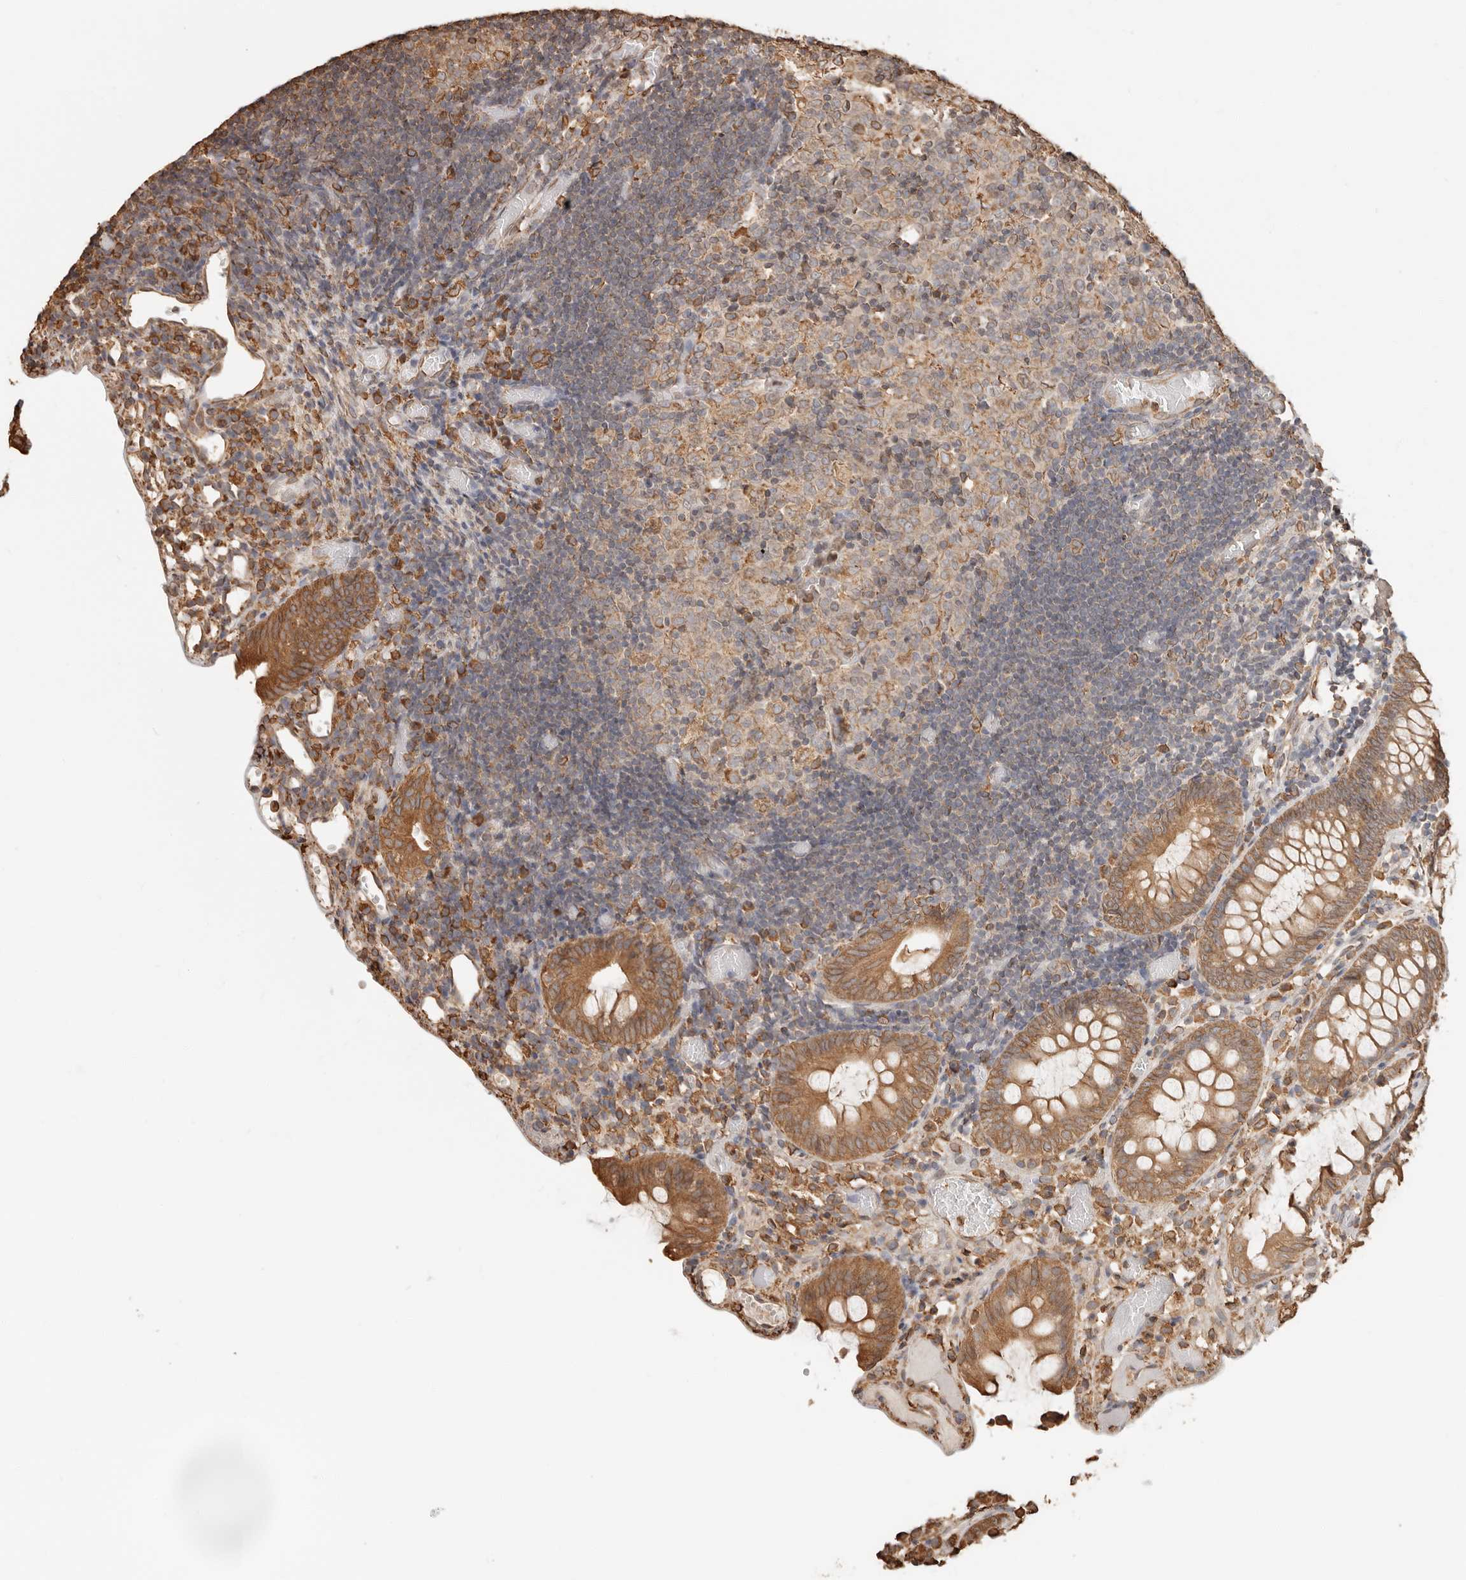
{"staining": {"intensity": "moderate", "quantity": ">75%", "location": "cytoplasmic/membranous"}, "tissue": "colon", "cell_type": "Endothelial cells", "image_type": "normal", "snomed": [{"axis": "morphology", "description": "Normal tissue, NOS"}, {"axis": "topography", "description": "Colon"}], "caption": "Immunohistochemistry (IHC) staining of benign colon, which exhibits medium levels of moderate cytoplasmic/membranous staining in approximately >75% of endothelial cells indicating moderate cytoplasmic/membranous protein expression. The staining was performed using DAB (brown) for protein detection and nuclei were counterstained in hematoxylin (blue).", "gene": "ARHGEF10L", "patient": {"sex": "male", "age": 14}}